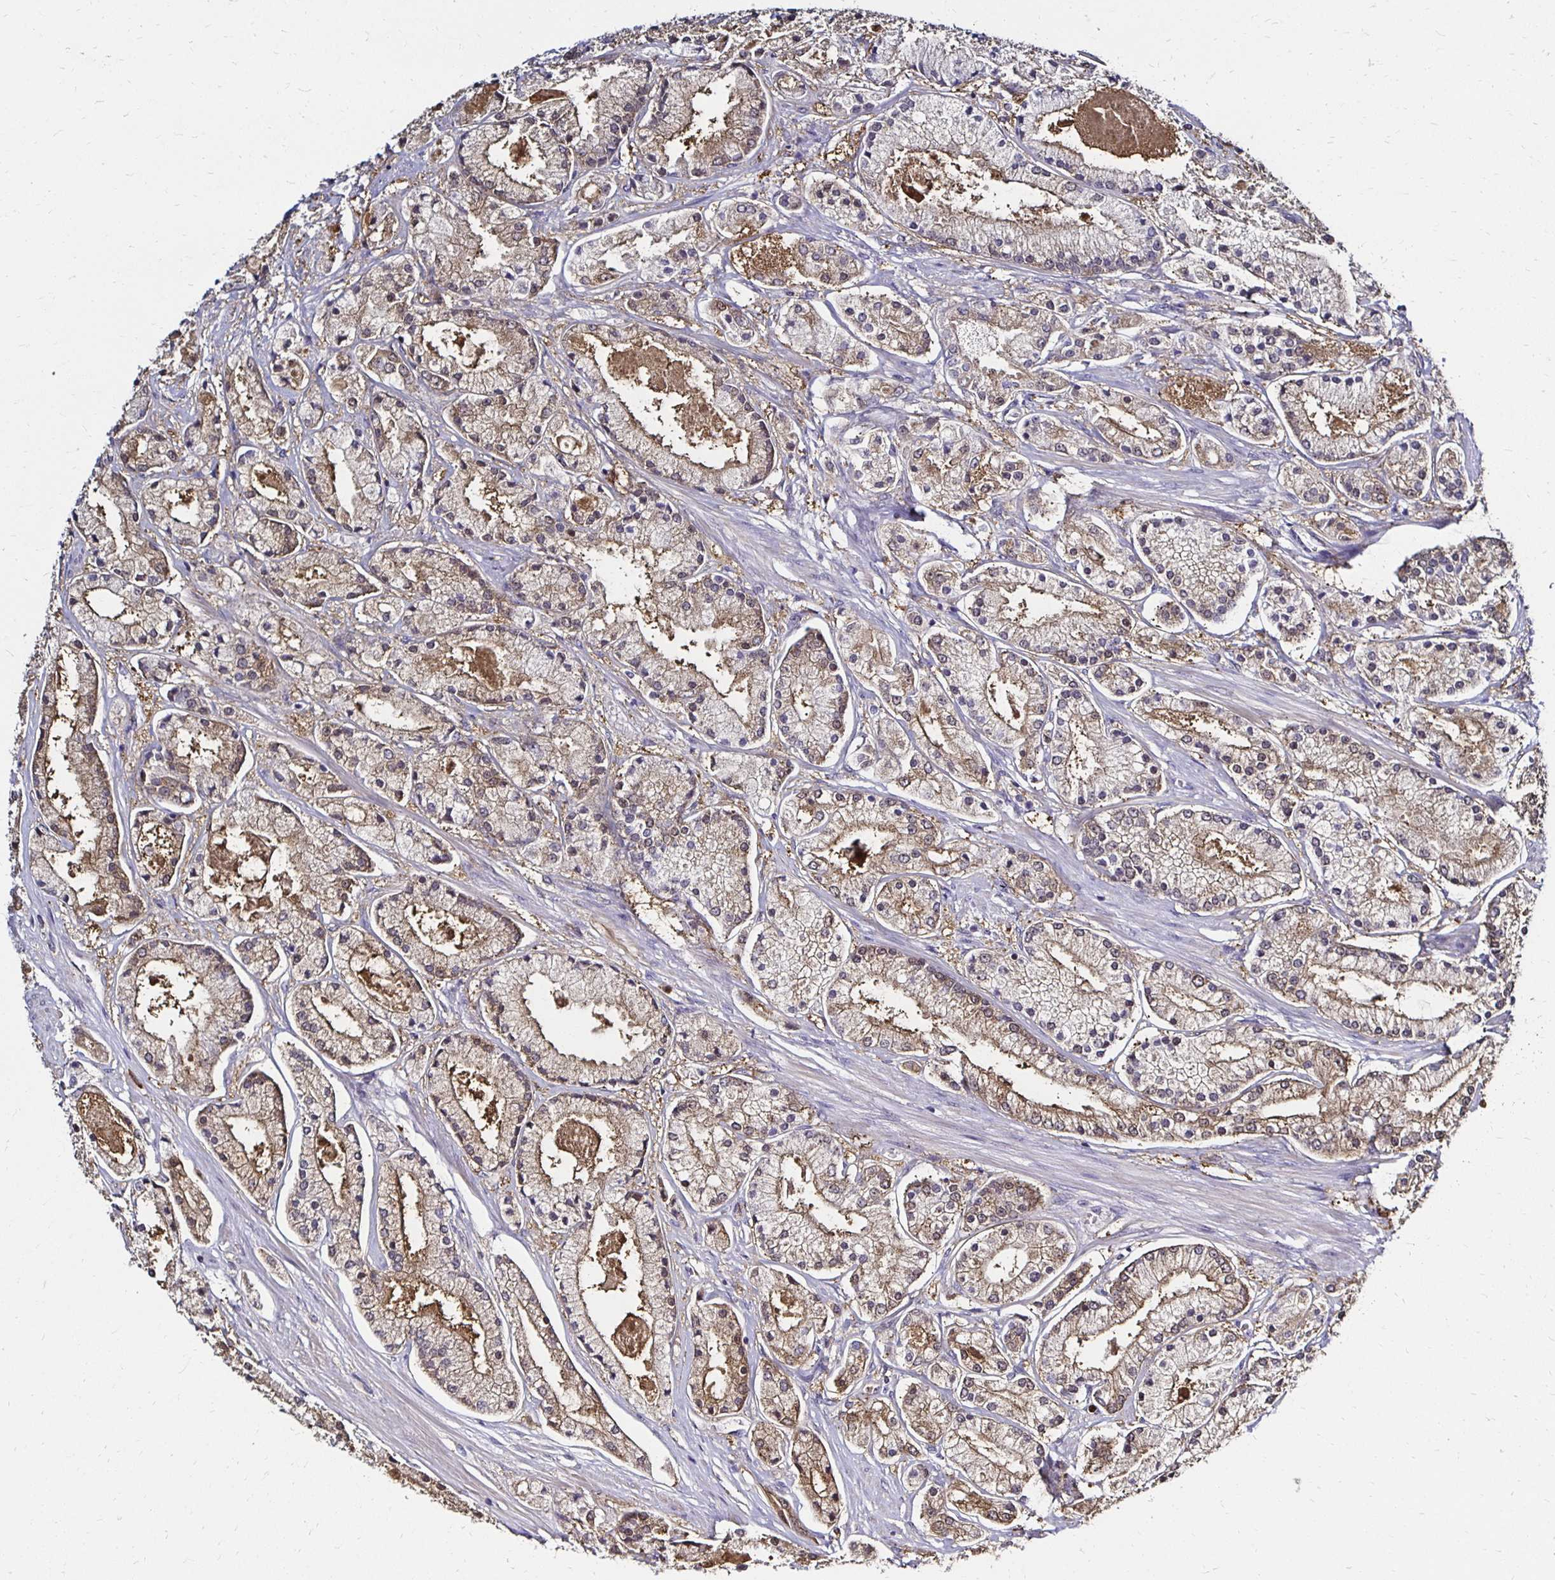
{"staining": {"intensity": "moderate", "quantity": ">75%", "location": "cytoplasmic/membranous"}, "tissue": "prostate cancer", "cell_type": "Tumor cells", "image_type": "cancer", "snomed": [{"axis": "morphology", "description": "Adenocarcinoma, High grade"}, {"axis": "topography", "description": "Prostate"}], "caption": "Immunohistochemistry histopathology image of human high-grade adenocarcinoma (prostate) stained for a protein (brown), which shows medium levels of moderate cytoplasmic/membranous staining in approximately >75% of tumor cells.", "gene": "TXN", "patient": {"sex": "male", "age": 67}}